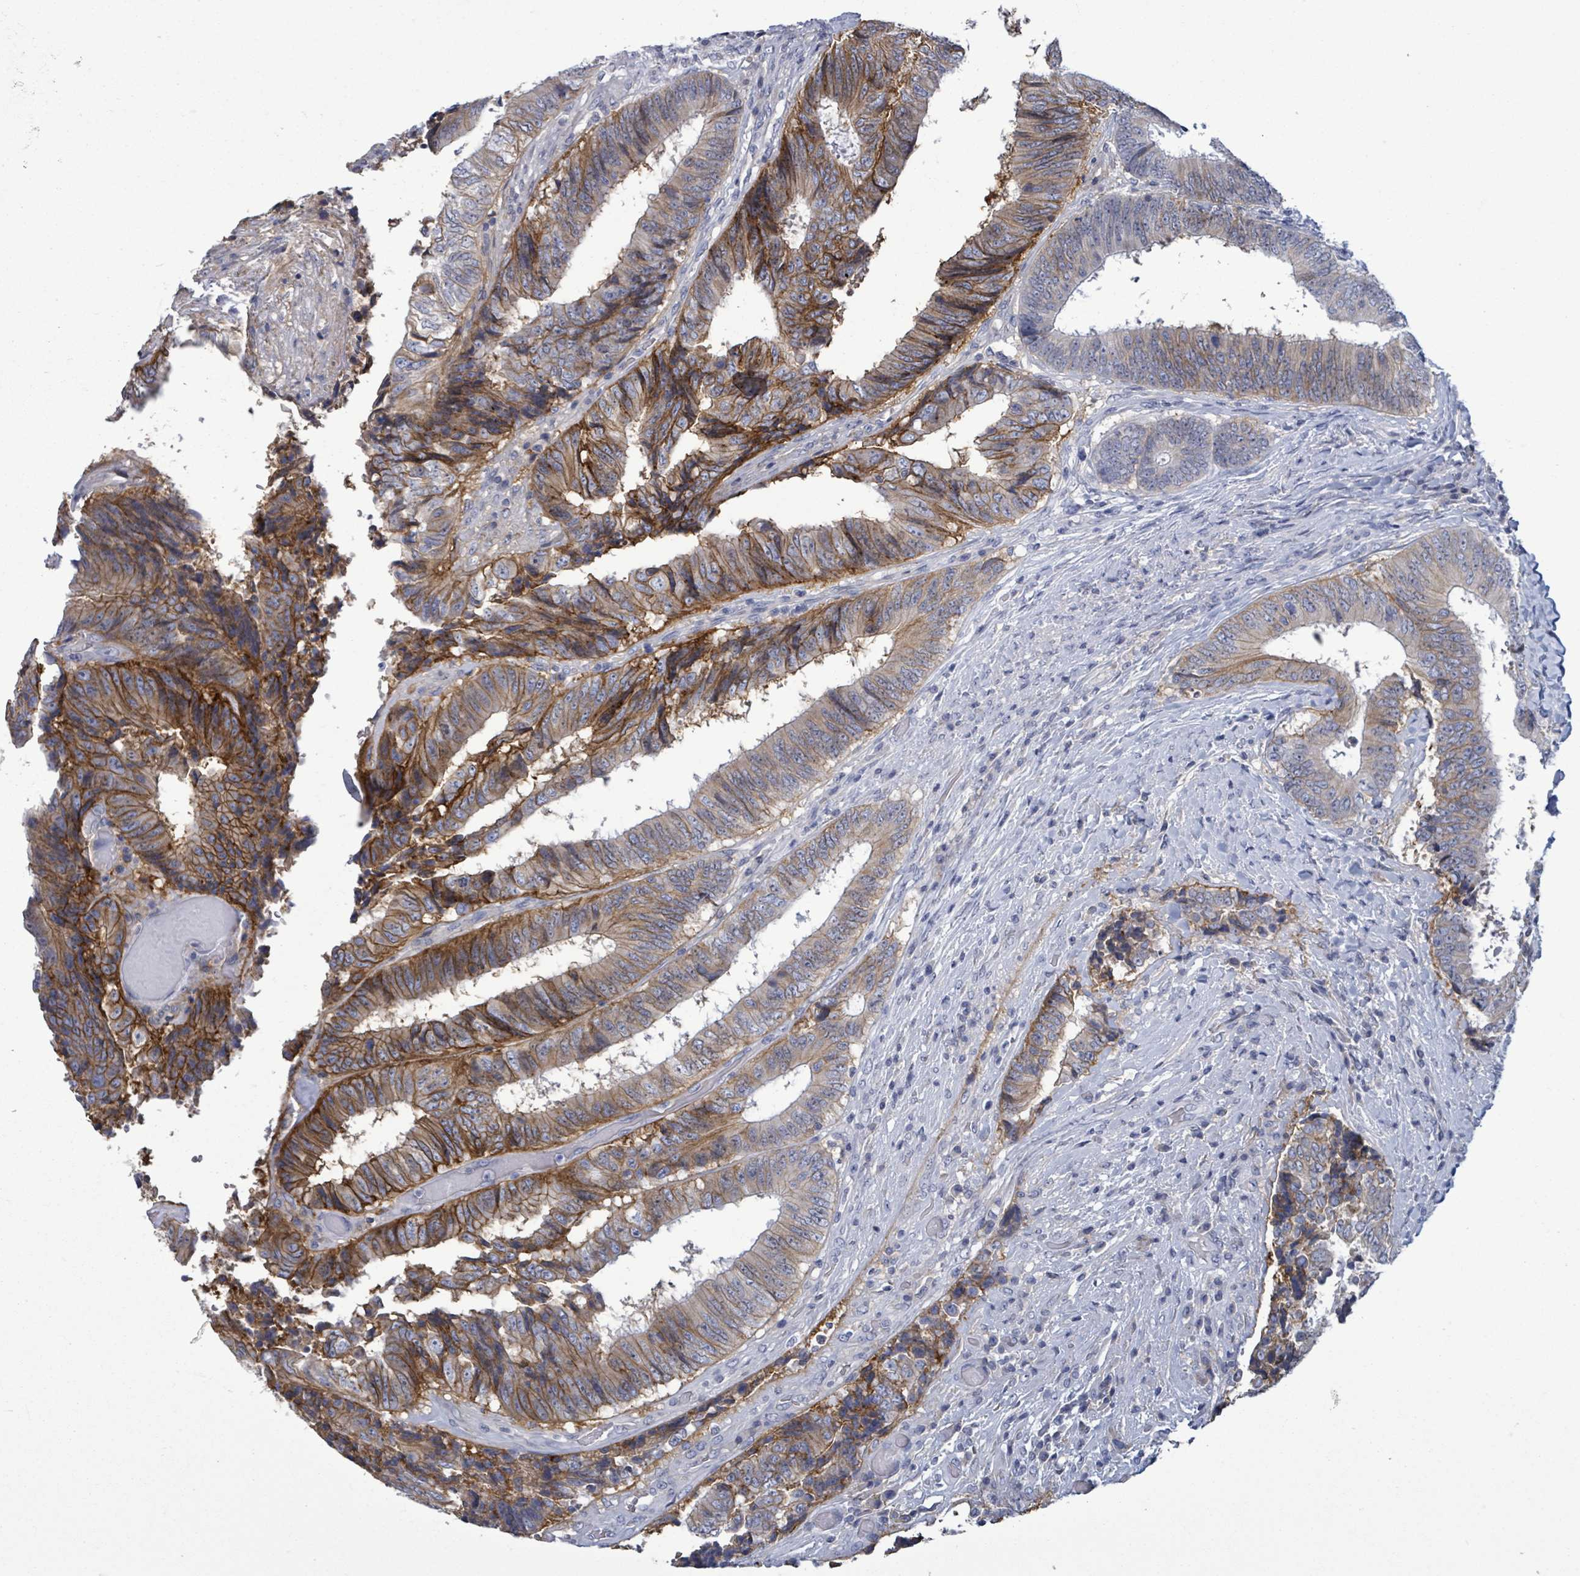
{"staining": {"intensity": "moderate", "quantity": "25%-75%", "location": "cytoplasmic/membranous"}, "tissue": "colorectal cancer", "cell_type": "Tumor cells", "image_type": "cancer", "snomed": [{"axis": "morphology", "description": "Adenocarcinoma, NOS"}, {"axis": "topography", "description": "Rectum"}], "caption": "Adenocarcinoma (colorectal) stained with DAB immunohistochemistry (IHC) displays medium levels of moderate cytoplasmic/membranous staining in about 25%-75% of tumor cells. (Brightfield microscopy of DAB IHC at high magnification).", "gene": "BSG", "patient": {"sex": "male", "age": 72}}